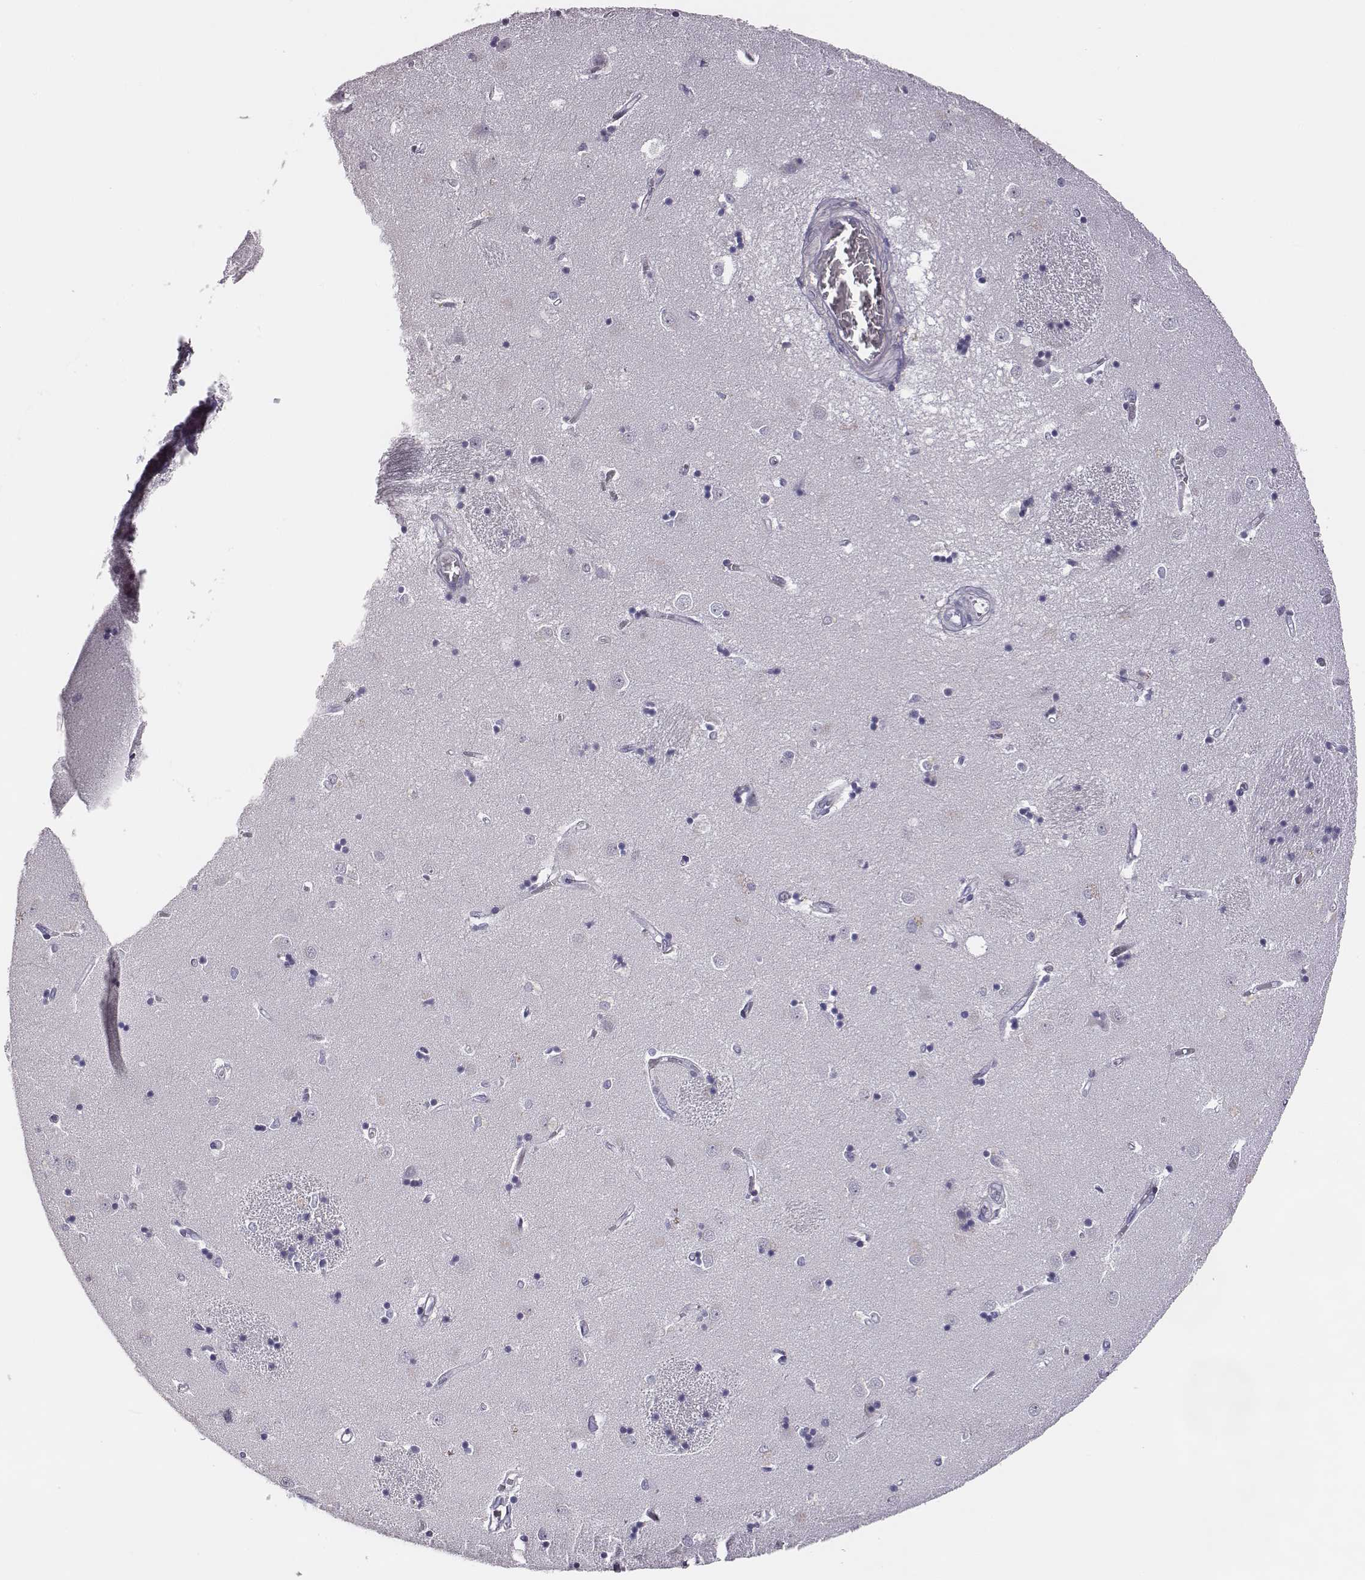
{"staining": {"intensity": "negative", "quantity": "none", "location": "none"}, "tissue": "caudate", "cell_type": "Glial cells", "image_type": "normal", "snomed": [{"axis": "morphology", "description": "Normal tissue, NOS"}, {"axis": "topography", "description": "Lateral ventricle wall"}], "caption": "Immunohistochemical staining of benign human caudate exhibits no significant expression in glial cells.", "gene": "ADAM7", "patient": {"sex": "male", "age": 54}}